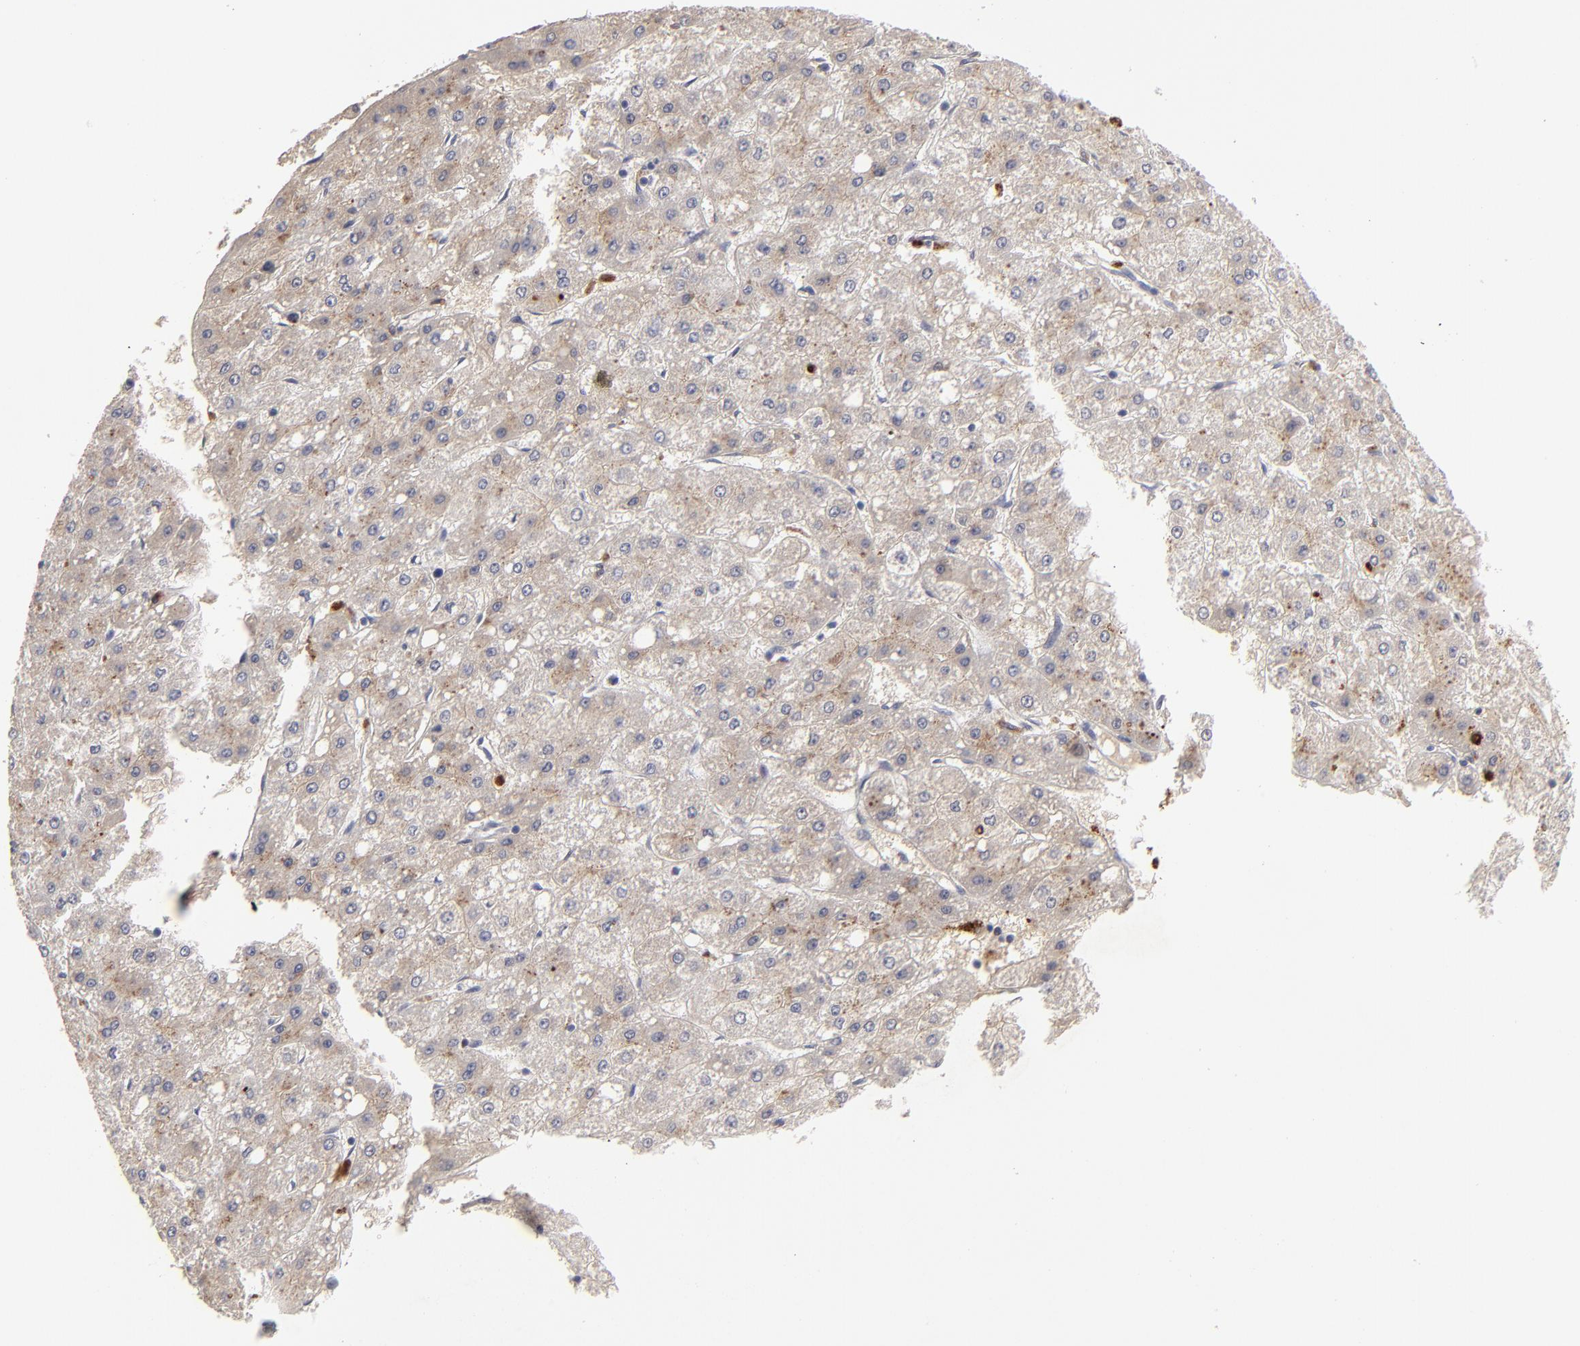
{"staining": {"intensity": "weak", "quantity": "25%-75%", "location": "cytoplasmic/membranous"}, "tissue": "liver cancer", "cell_type": "Tumor cells", "image_type": "cancer", "snomed": [{"axis": "morphology", "description": "Carcinoma, Hepatocellular, NOS"}, {"axis": "topography", "description": "Liver"}], "caption": "There is low levels of weak cytoplasmic/membranous positivity in tumor cells of hepatocellular carcinoma (liver), as demonstrated by immunohistochemical staining (brown color).", "gene": "GPM6B", "patient": {"sex": "female", "age": 52}}